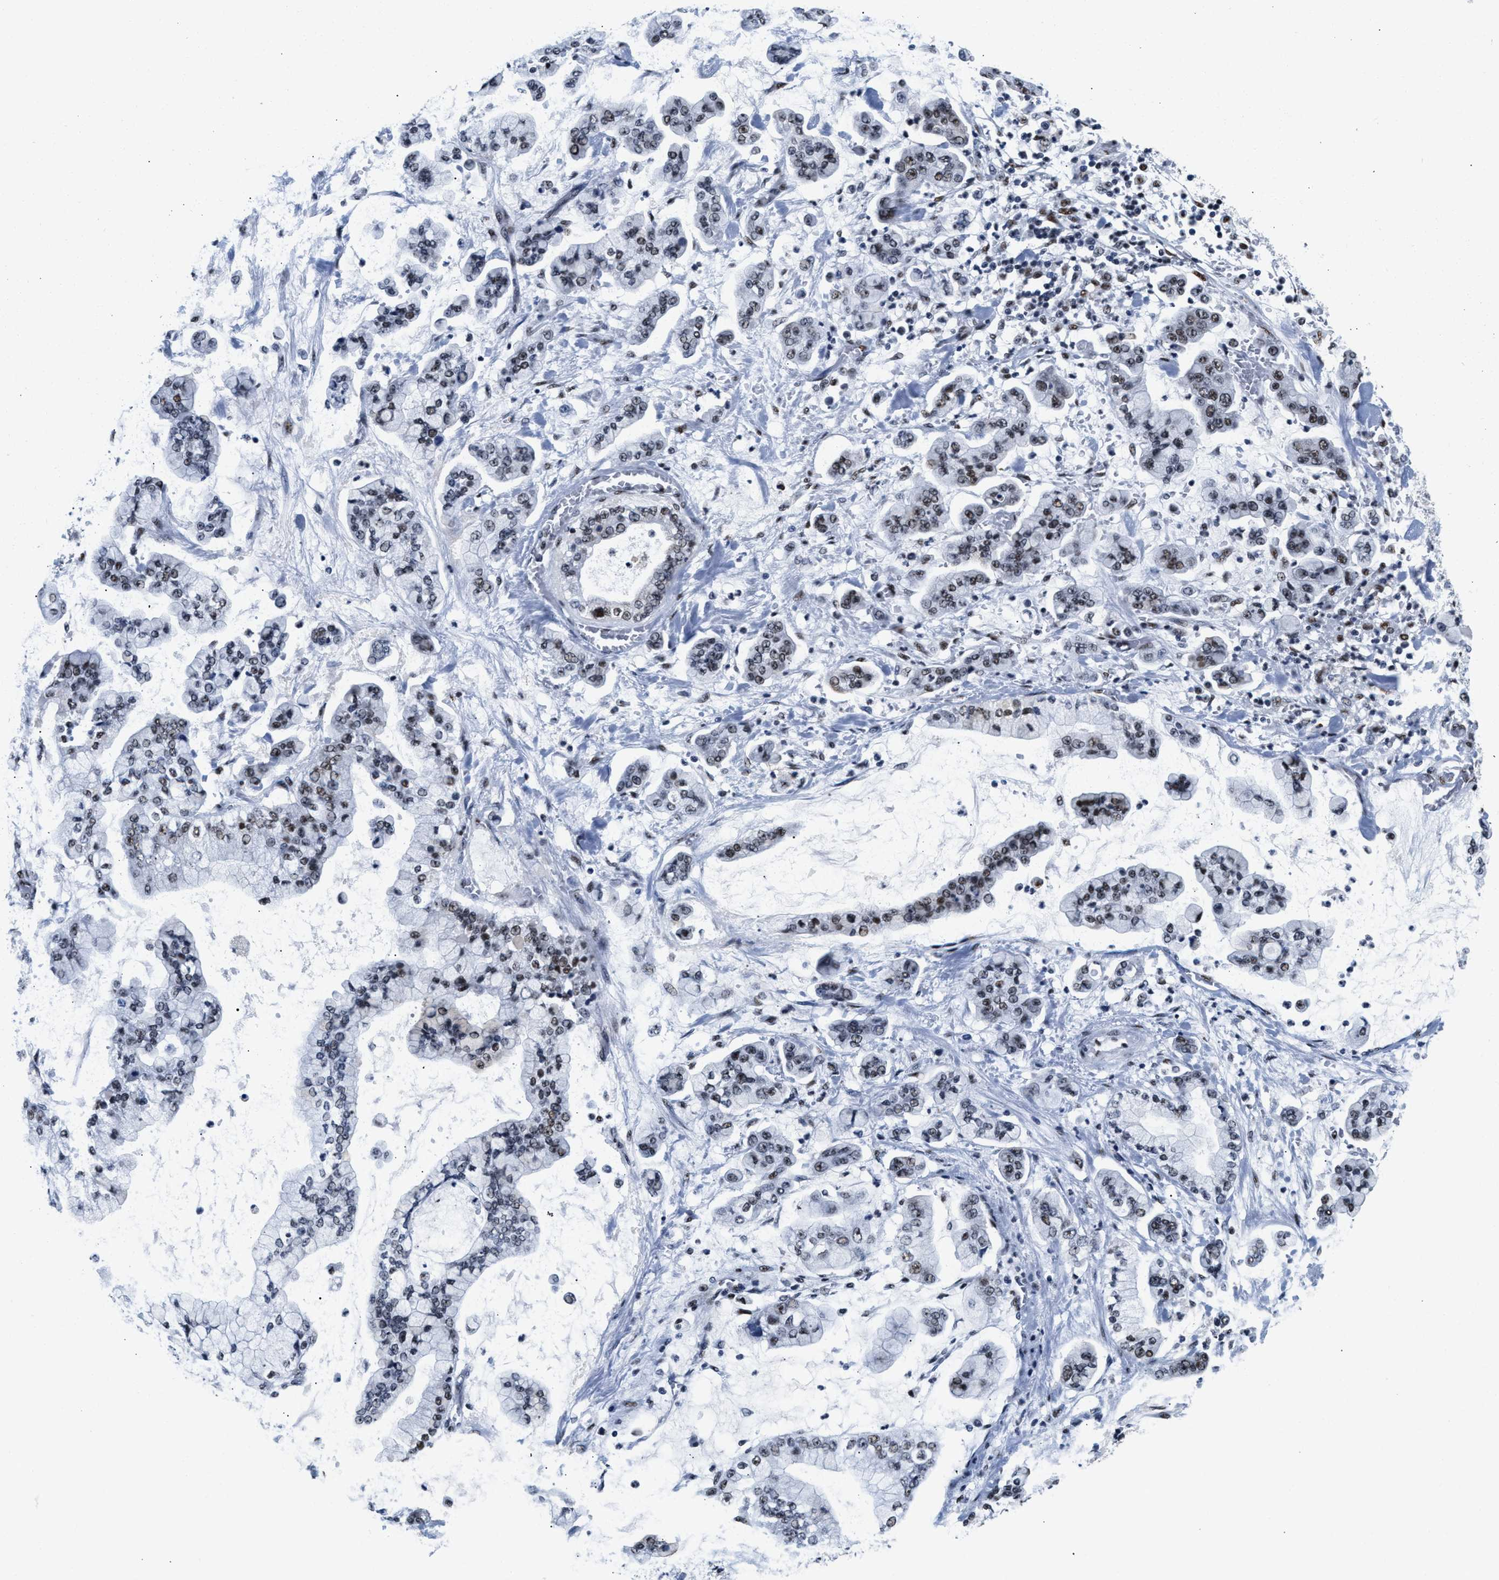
{"staining": {"intensity": "weak", "quantity": "25%-75%", "location": "nuclear"}, "tissue": "stomach cancer", "cell_type": "Tumor cells", "image_type": "cancer", "snomed": [{"axis": "morphology", "description": "Normal tissue, NOS"}, {"axis": "morphology", "description": "Adenocarcinoma, NOS"}, {"axis": "topography", "description": "Stomach, upper"}, {"axis": "topography", "description": "Stomach"}], "caption": "Protein staining by immunohistochemistry (IHC) exhibits weak nuclear positivity in about 25%-75% of tumor cells in adenocarcinoma (stomach). The staining was performed using DAB, with brown indicating positive protein expression. Nuclei are stained blue with hematoxylin.", "gene": "RAD50", "patient": {"sex": "male", "age": 76}}